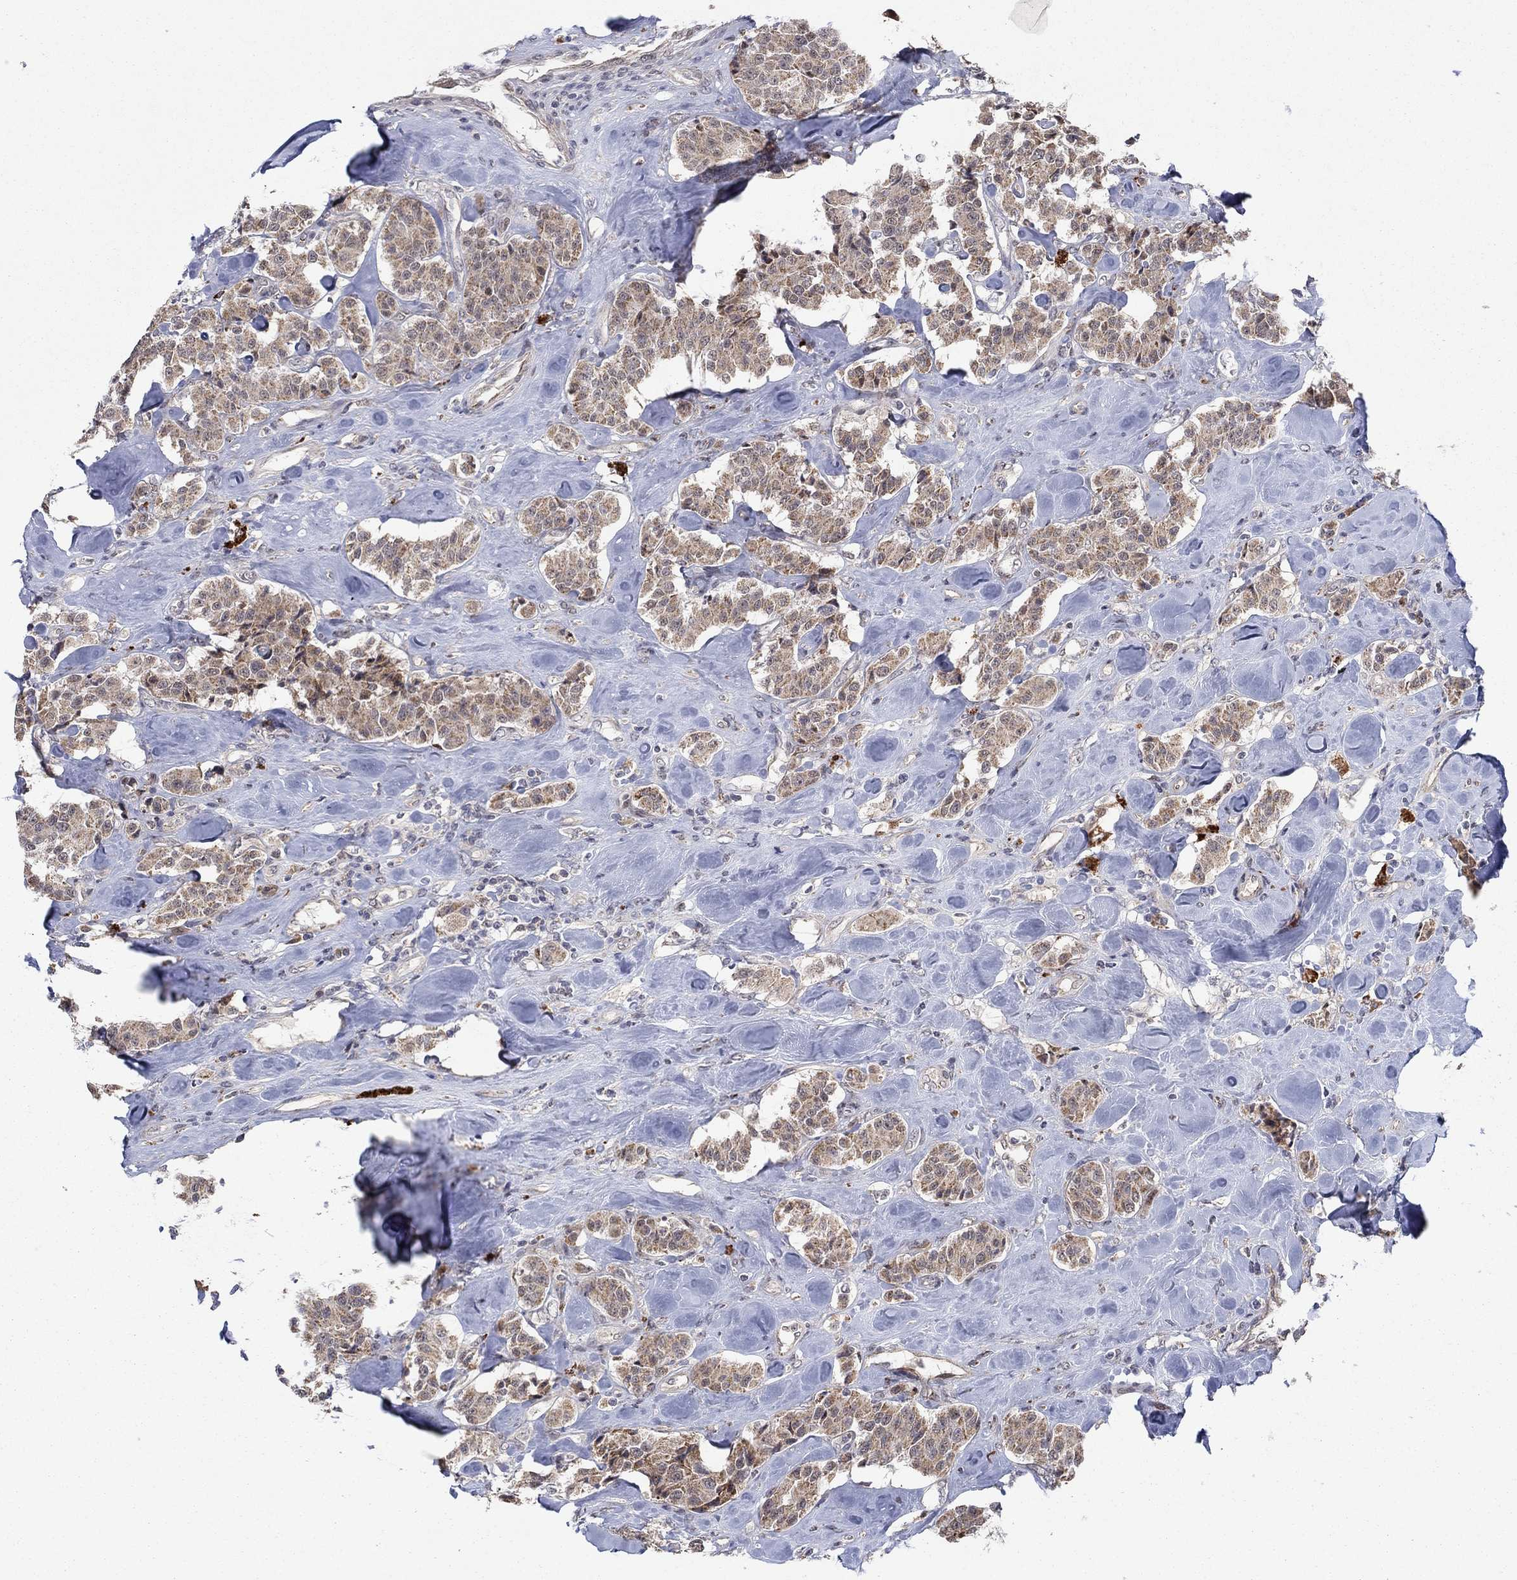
{"staining": {"intensity": "moderate", "quantity": ">75%", "location": "cytoplasmic/membranous"}, "tissue": "carcinoid", "cell_type": "Tumor cells", "image_type": "cancer", "snomed": [{"axis": "morphology", "description": "Carcinoid, malignant, NOS"}, {"axis": "topography", "description": "Pancreas"}], "caption": "Moderate cytoplasmic/membranous staining for a protein is appreciated in approximately >75% of tumor cells of carcinoid (malignant) using immunohistochemistry.", "gene": "ZNF395", "patient": {"sex": "male", "age": 41}}